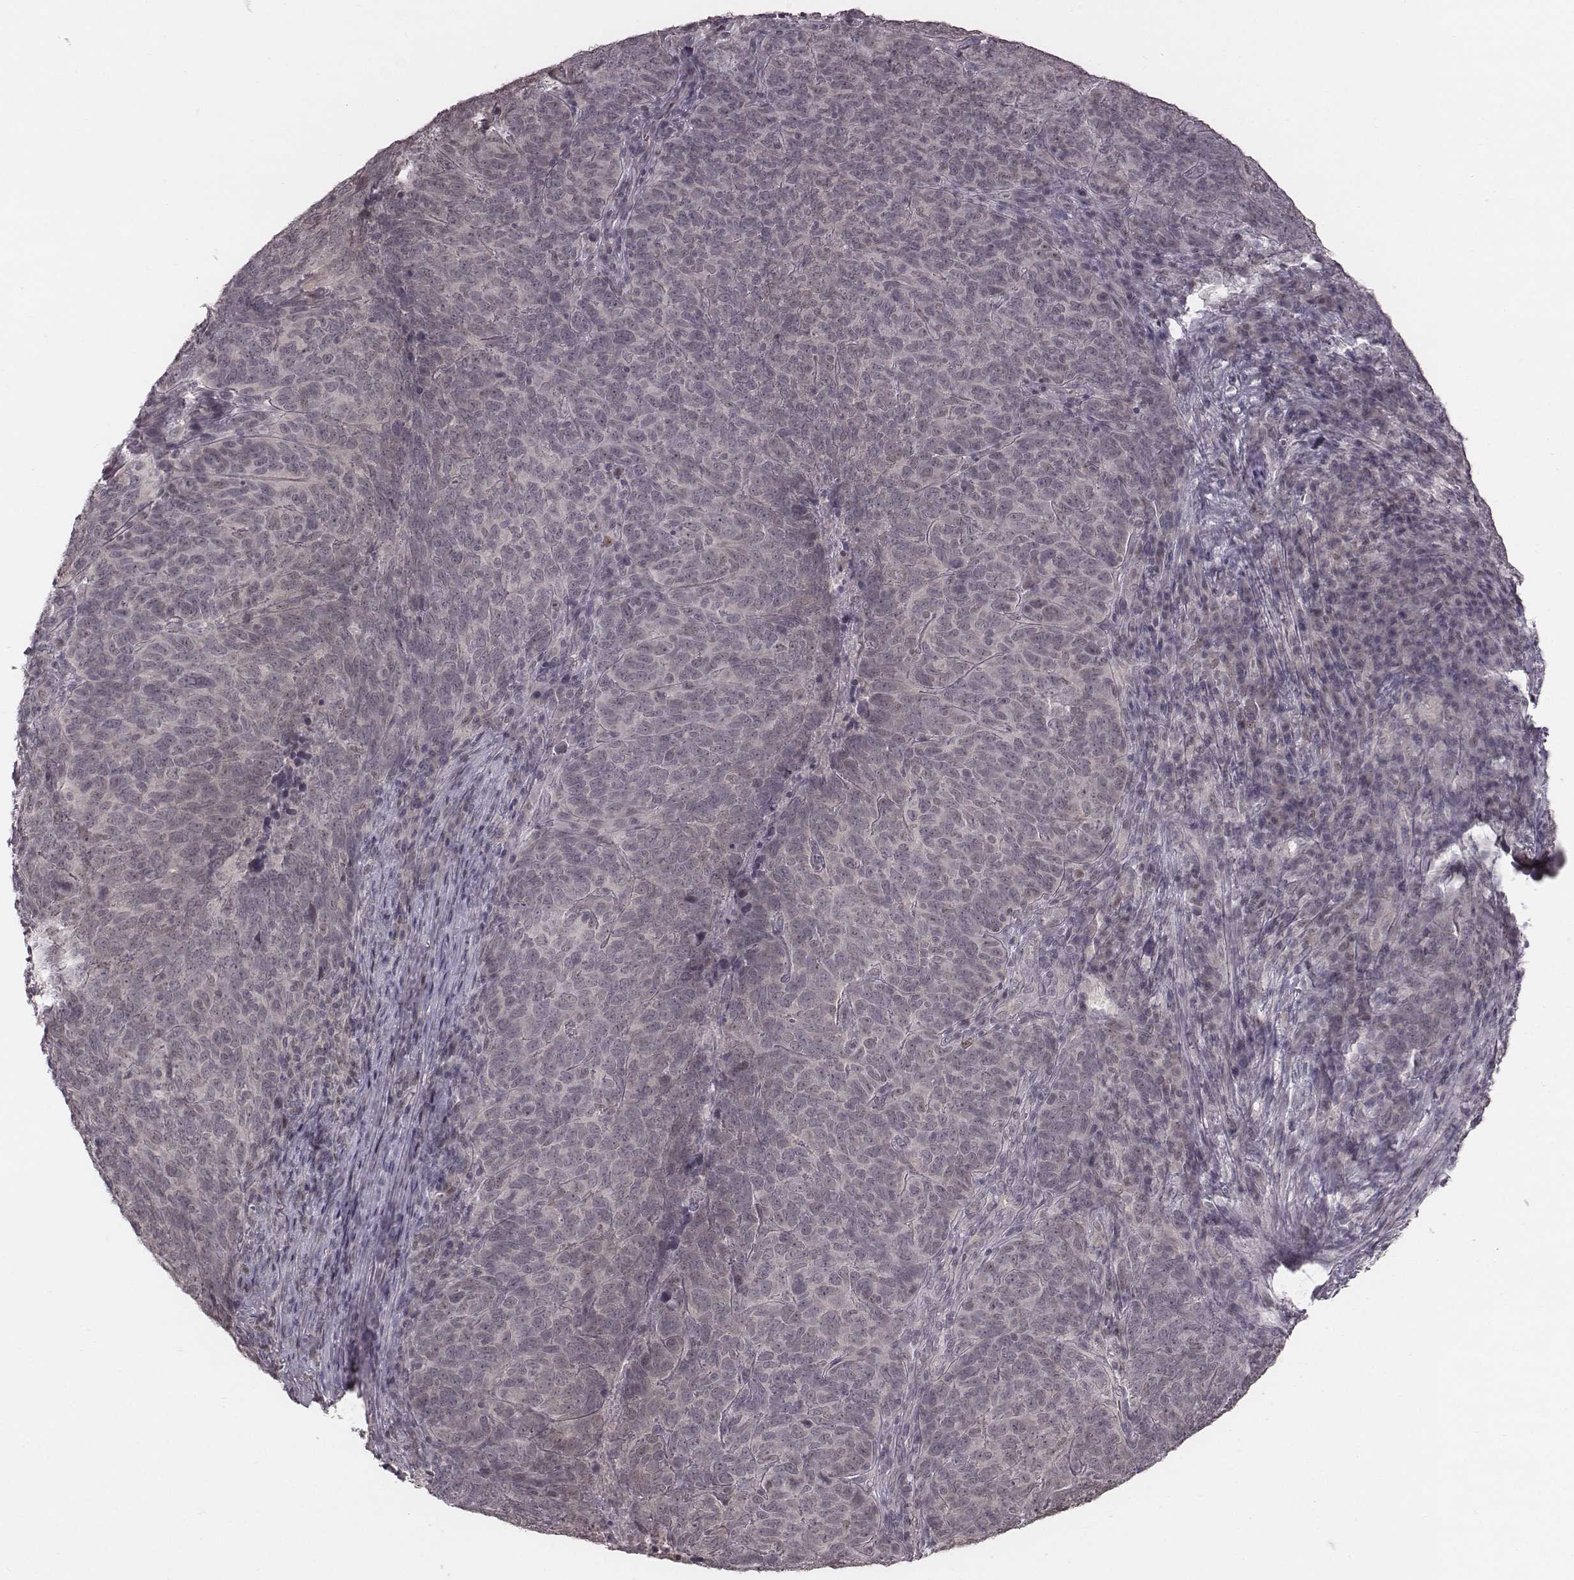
{"staining": {"intensity": "negative", "quantity": "none", "location": "none"}, "tissue": "skin cancer", "cell_type": "Tumor cells", "image_type": "cancer", "snomed": [{"axis": "morphology", "description": "Squamous cell carcinoma, NOS"}, {"axis": "topography", "description": "Skin"}, {"axis": "topography", "description": "Anal"}], "caption": "Tumor cells show no significant expression in skin squamous cell carcinoma.", "gene": "IQCG", "patient": {"sex": "female", "age": 51}}